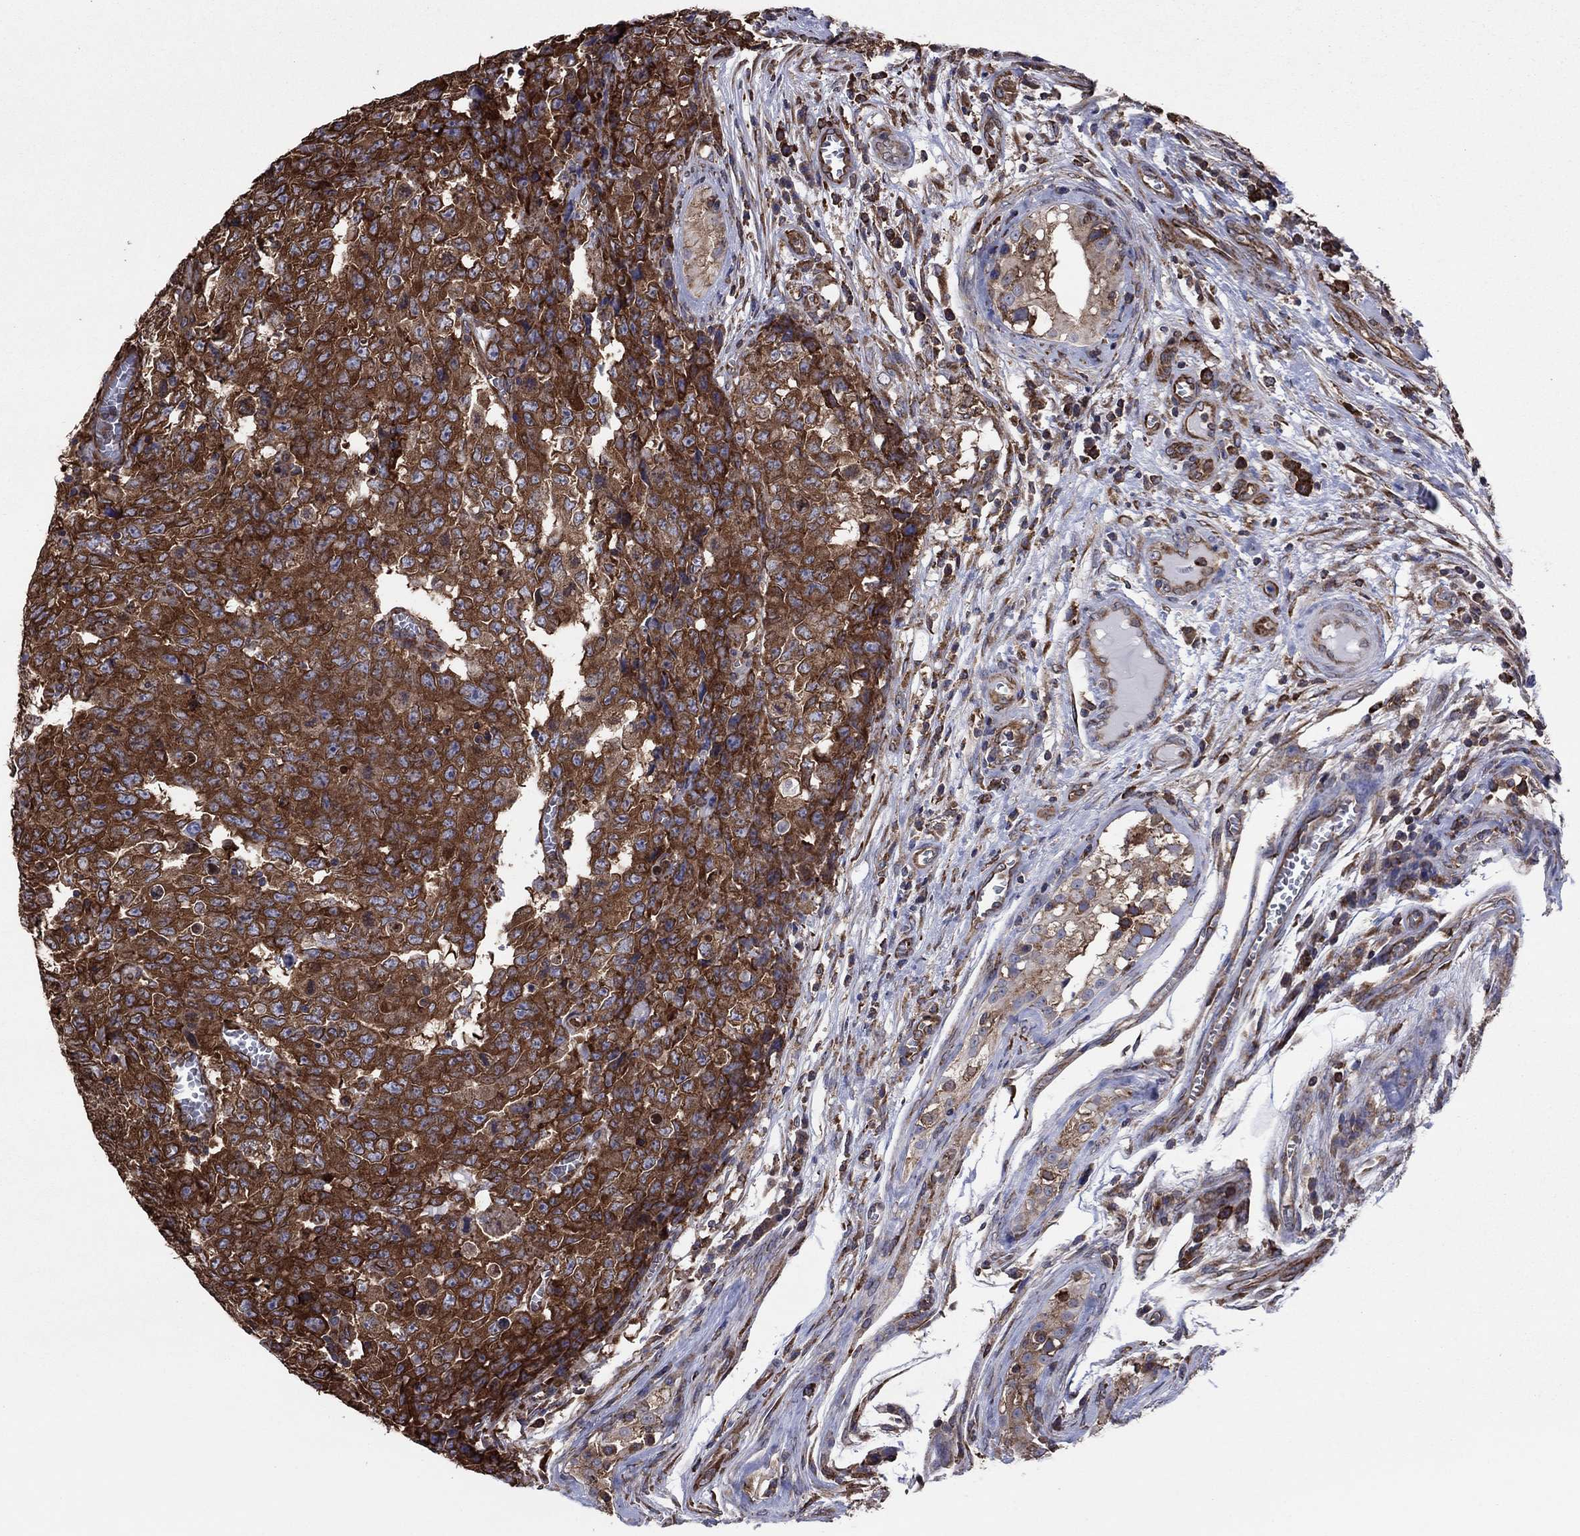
{"staining": {"intensity": "strong", "quantity": ">75%", "location": "cytoplasmic/membranous"}, "tissue": "testis cancer", "cell_type": "Tumor cells", "image_type": "cancer", "snomed": [{"axis": "morphology", "description": "Carcinoma, Embryonal, NOS"}, {"axis": "topography", "description": "Testis"}], "caption": "Tumor cells reveal high levels of strong cytoplasmic/membranous positivity in about >75% of cells in human embryonal carcinoma (testis). Ihc stains the protein of interest in brown and the nuclei are stained blue.", "gene": "YBX1", "patient": {"sex": "male", "age": 23}}